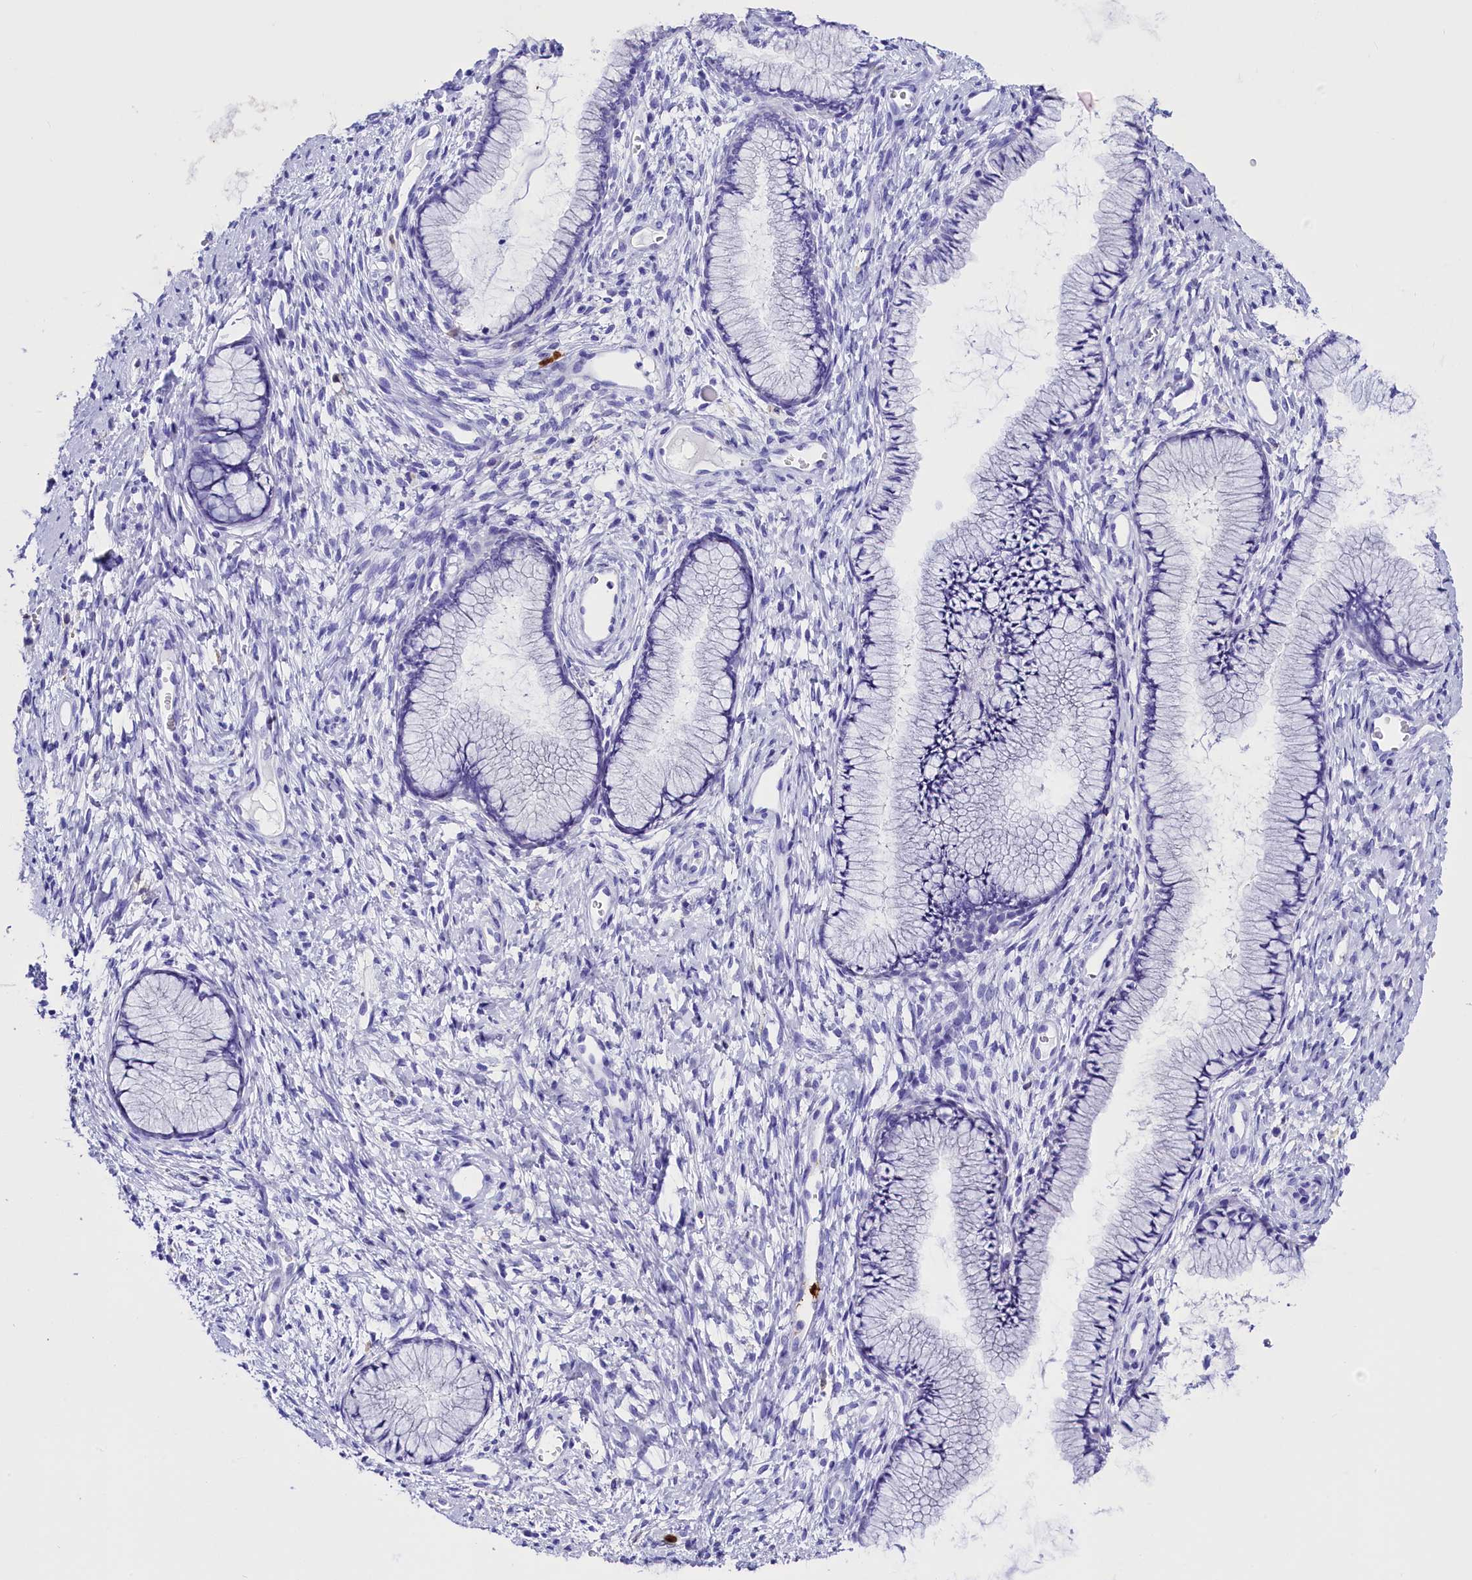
{"staining": {"intensity": "negative", "quantity": "none", "location": "none"}, "tissue": "cervix", "cell_type": "Glandular cells", "image_type": "normal", "snomed": [{"axis": "morphology", "description": "Normal tissue, NOS"}, {"axis": "topography", "description": "Cervix"}], "caption": "Immunohistochemistry image of unremarkable human cervix stained for a protein (brown), which reveals no staining in glandular cells. (DAB IHC visualized using brightfield microscopy, high magnification).", "gene": "CLC", "patient": {"sex": "female", "age": 42}}